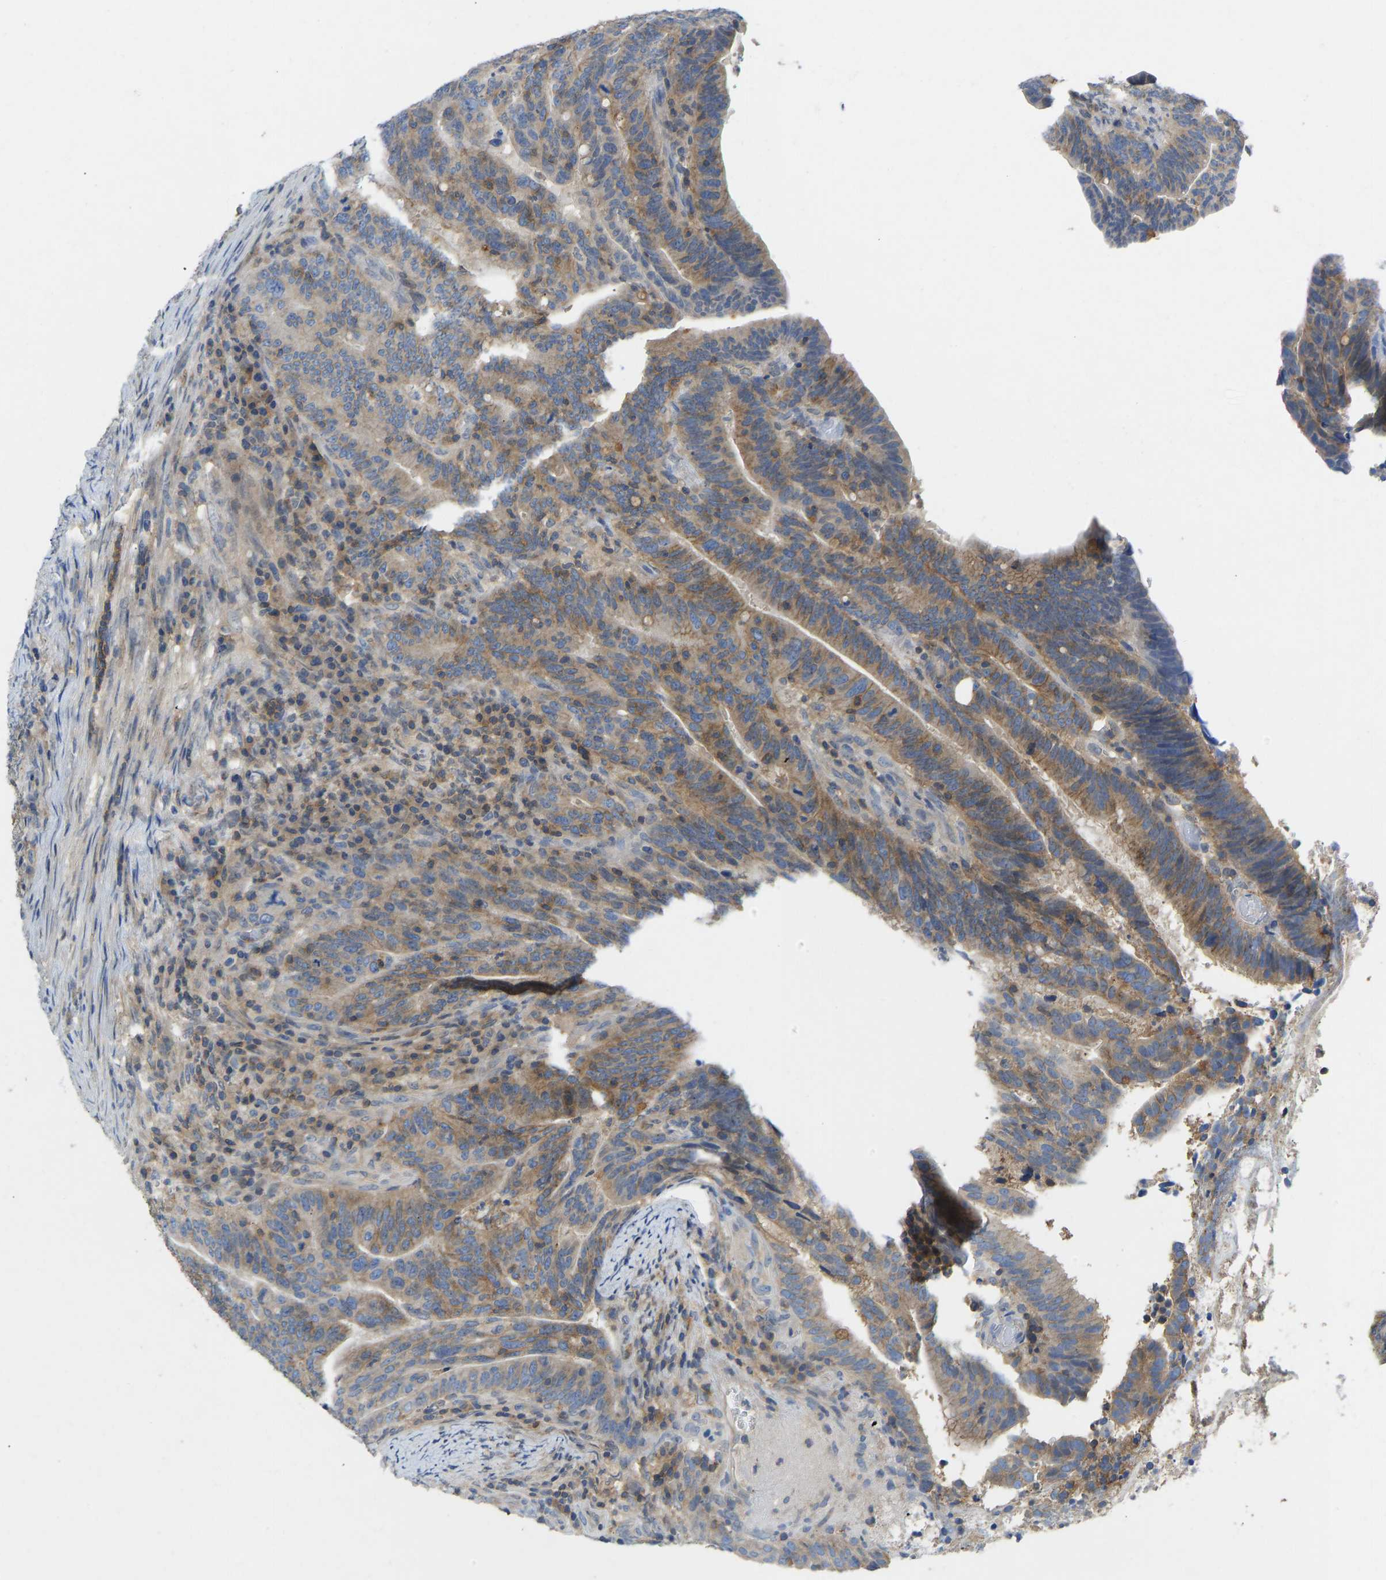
{"staining": {"intensity": "moderate", "quantity": ">75%", "location": "cytoplasmic/membranous"}, "tissue": "colorectal cancer", "cell_type": "Tumor cells", "image_type": "cancer", "snomed": [{"axis": "morphology", "description": "Adenocarcinoma, NOS"}, {"axis": "topography", "description": "Colon"}], "caption": "DAB (3,3'-diaminobenzidine) immunohistochemical staining of colorectal adenocarcinoma demonstrates moderate cytoplasmic/membranous protein positivity in about >75% of tumor cells.", "gene": "NDRG3", "patient": {"sex": "female", "age": 66}}